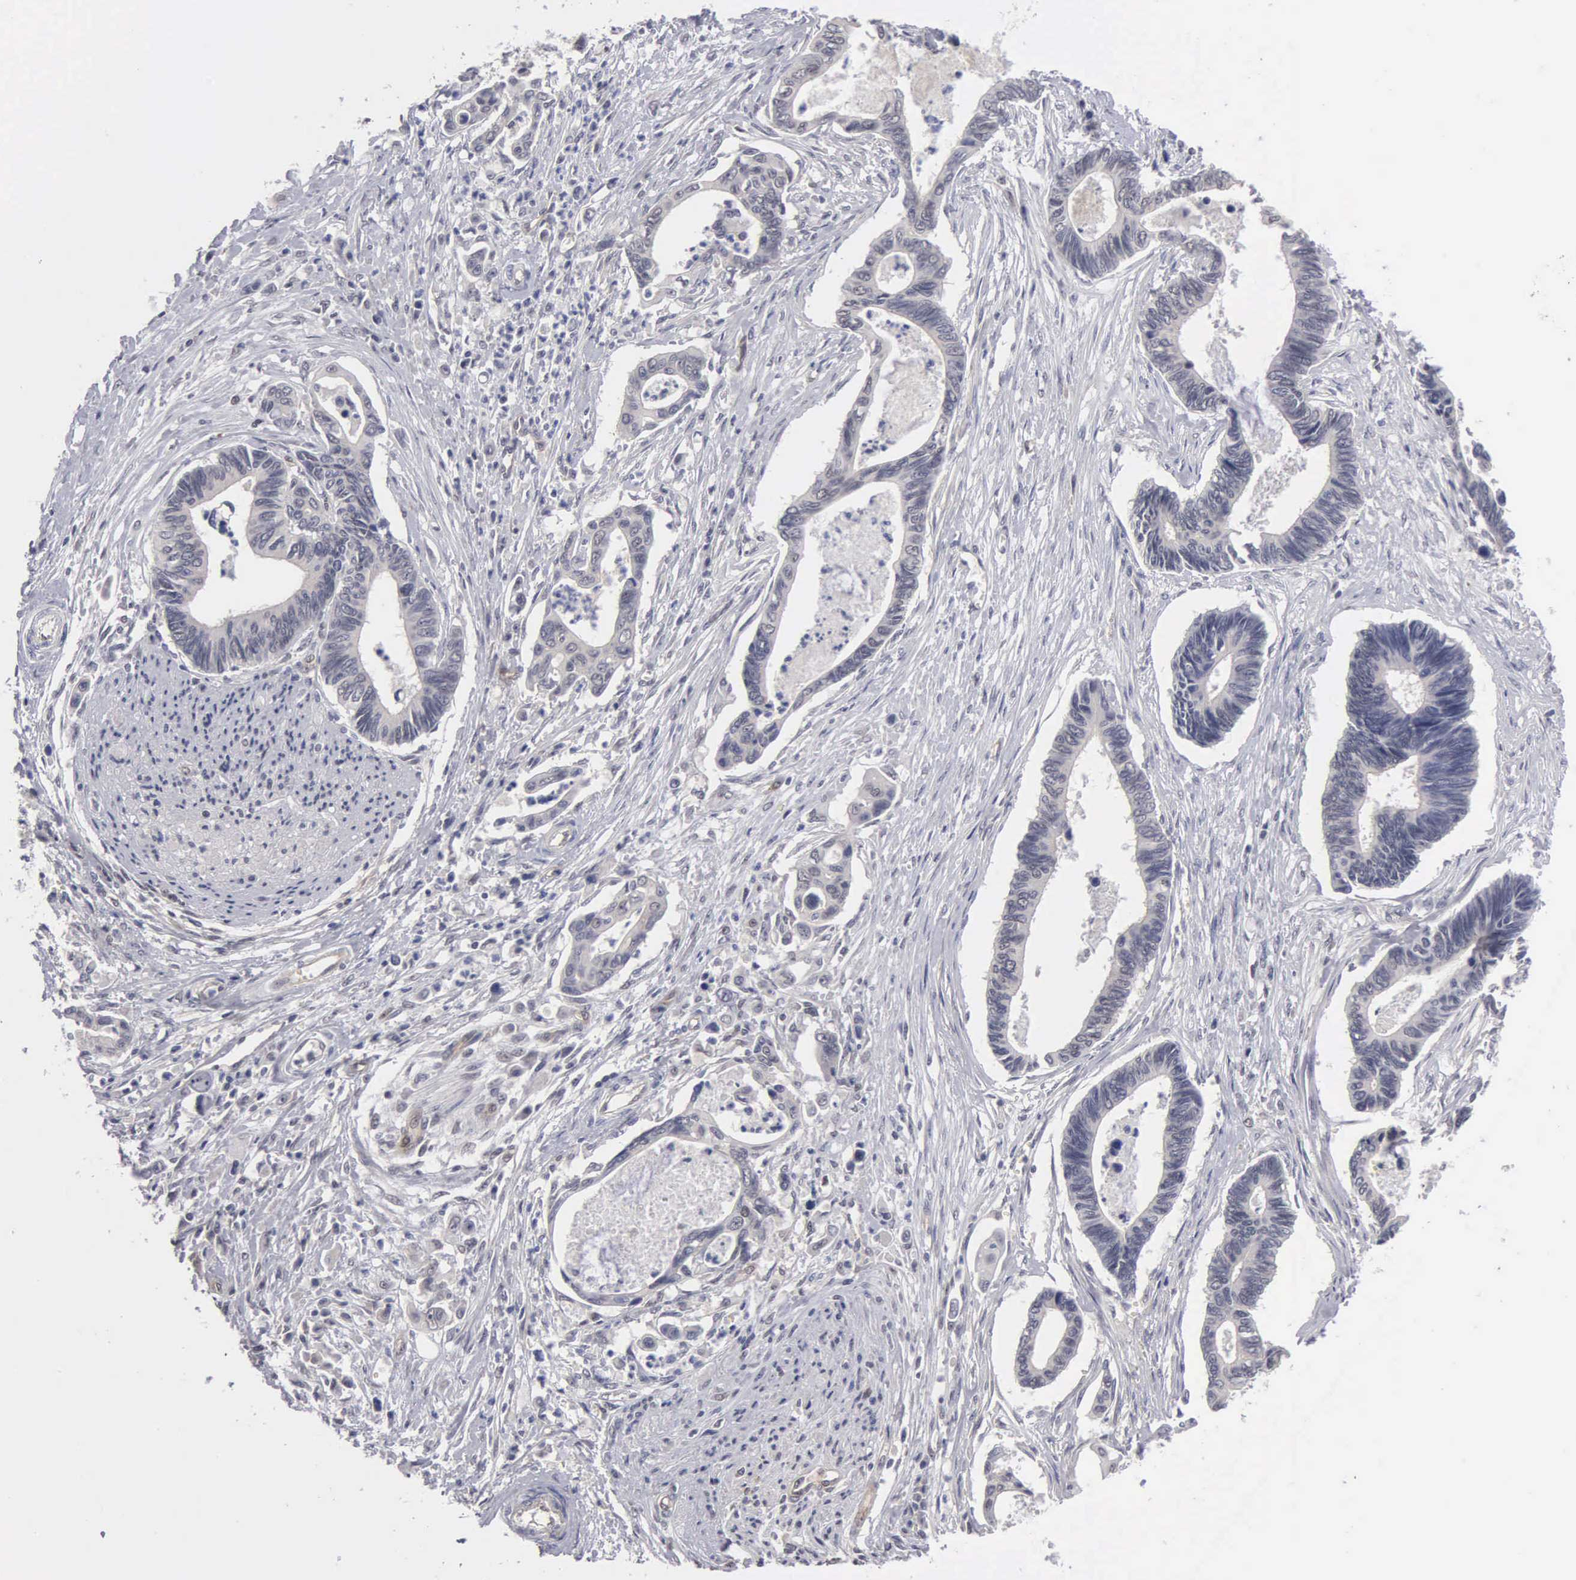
{"staining": {"intensity": "negative", "quantity": "none", "location": "none"}, "tissue": "pancreatic cancer", "cell_type": "Tumor cells", "image_type": "cancer", "snomed": [{"axis": "morphology", "description": "Adenocarcinoma, NOS"}, {"axis": "topography", "description": "Pancreas"}], "caption": "High magnification brightfield microscopy of pancreatic cancer stained with DAB (3,3'-diaminobenzidine) (brown) and counterstained with hematoxylin (blue): tumor cells show no significant expression.", "gene": "ZBTB33", "patient": {"sex": "female", "age": 70}}